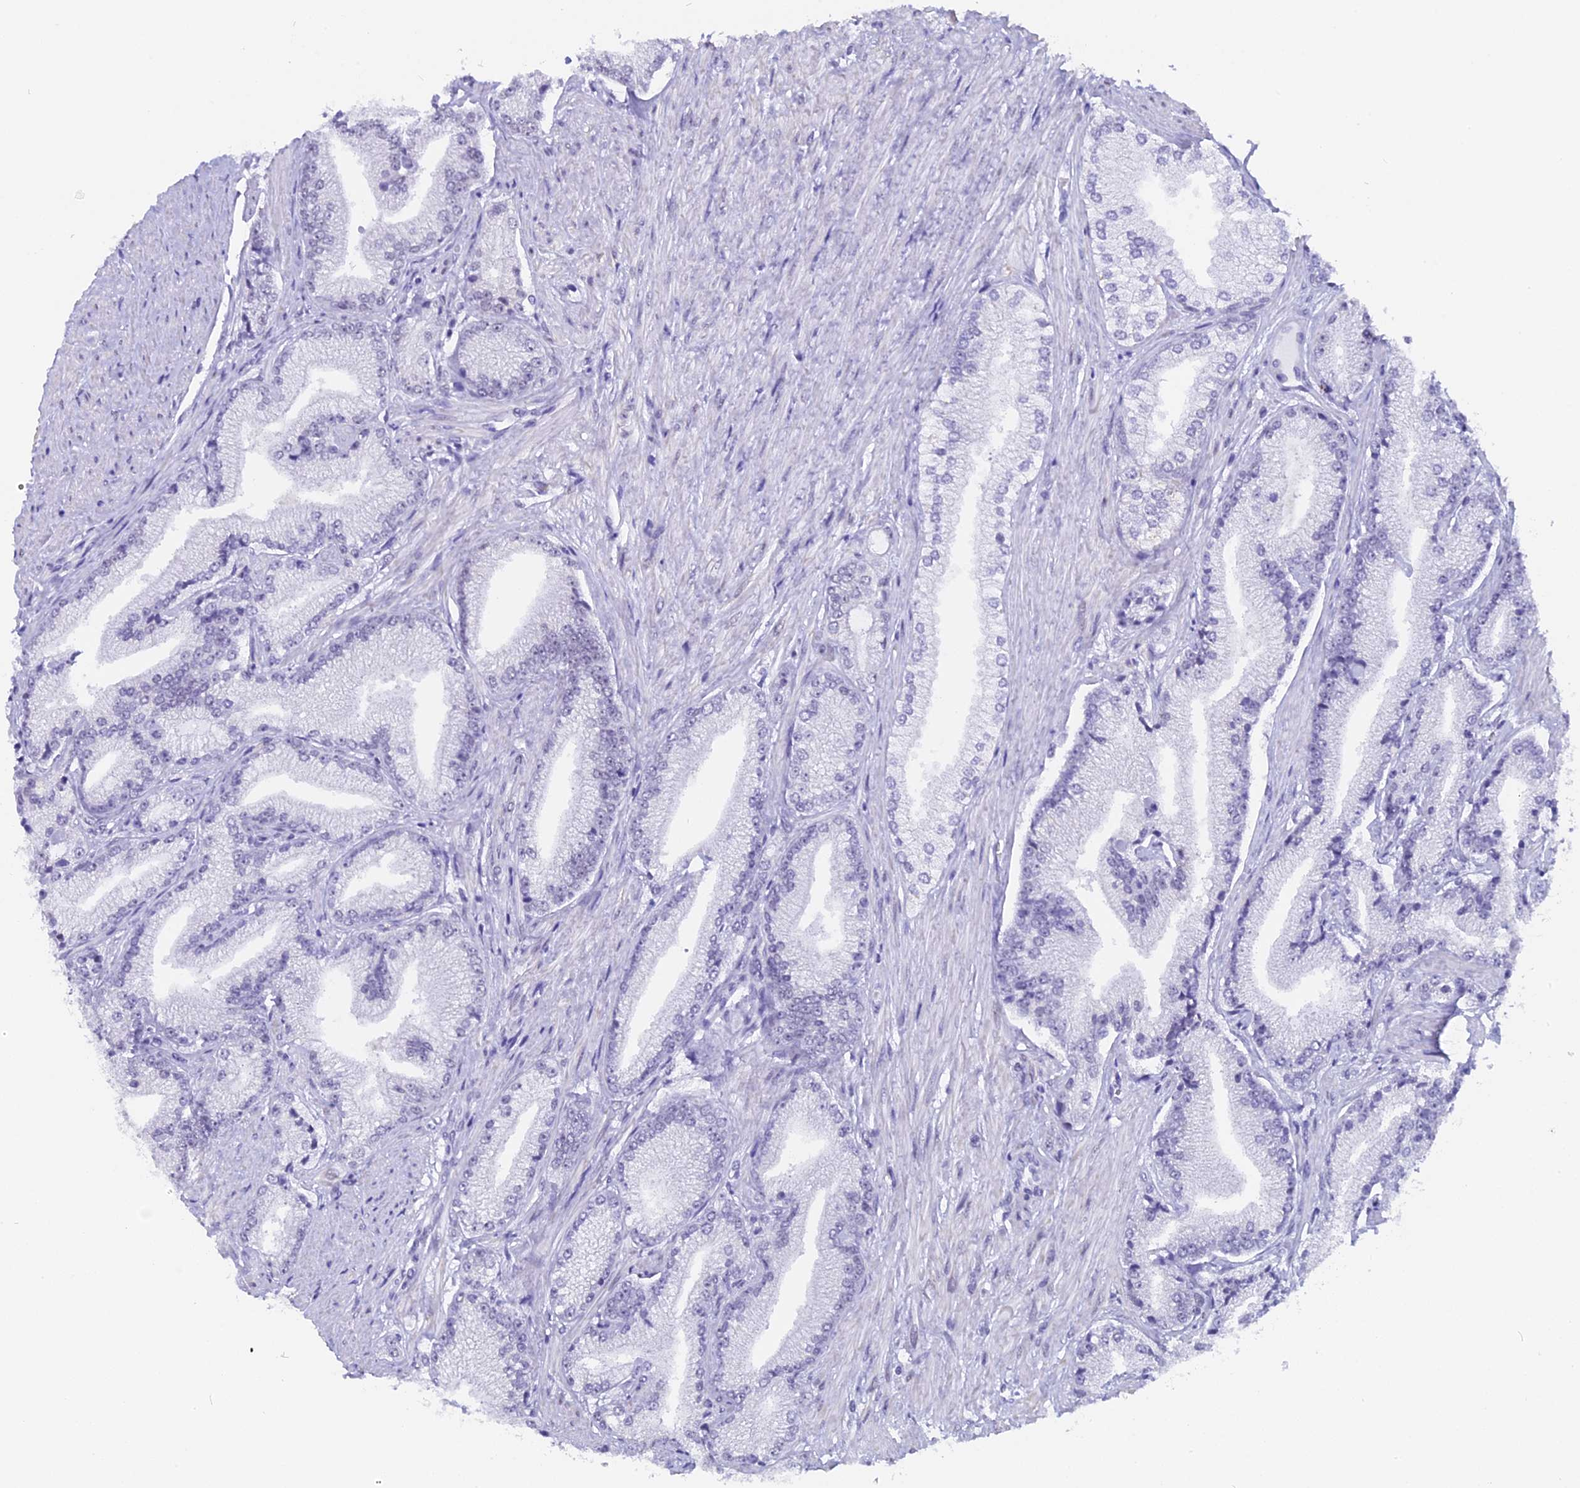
{"staining": {"intensity": "negative", "quantity": "none", "location": "none"}, "tissue": "prostate cancer", "cell_type": "Tumor cells", "image_type": "cancer", "snomed": [{"axis": "morphology", "description": "Adenocarcinoma, High grade"}, {"axis": "topography", "description": "Prostate"}], "caption": "This is a micrograph of immunohistochemistry (IHC) staining of adenocarcinoma (high-grade) (prostate), which shows no staining in tumor cells.", "gene": "CD2BP2", "patient": {"sex": "male", "age": 67}}